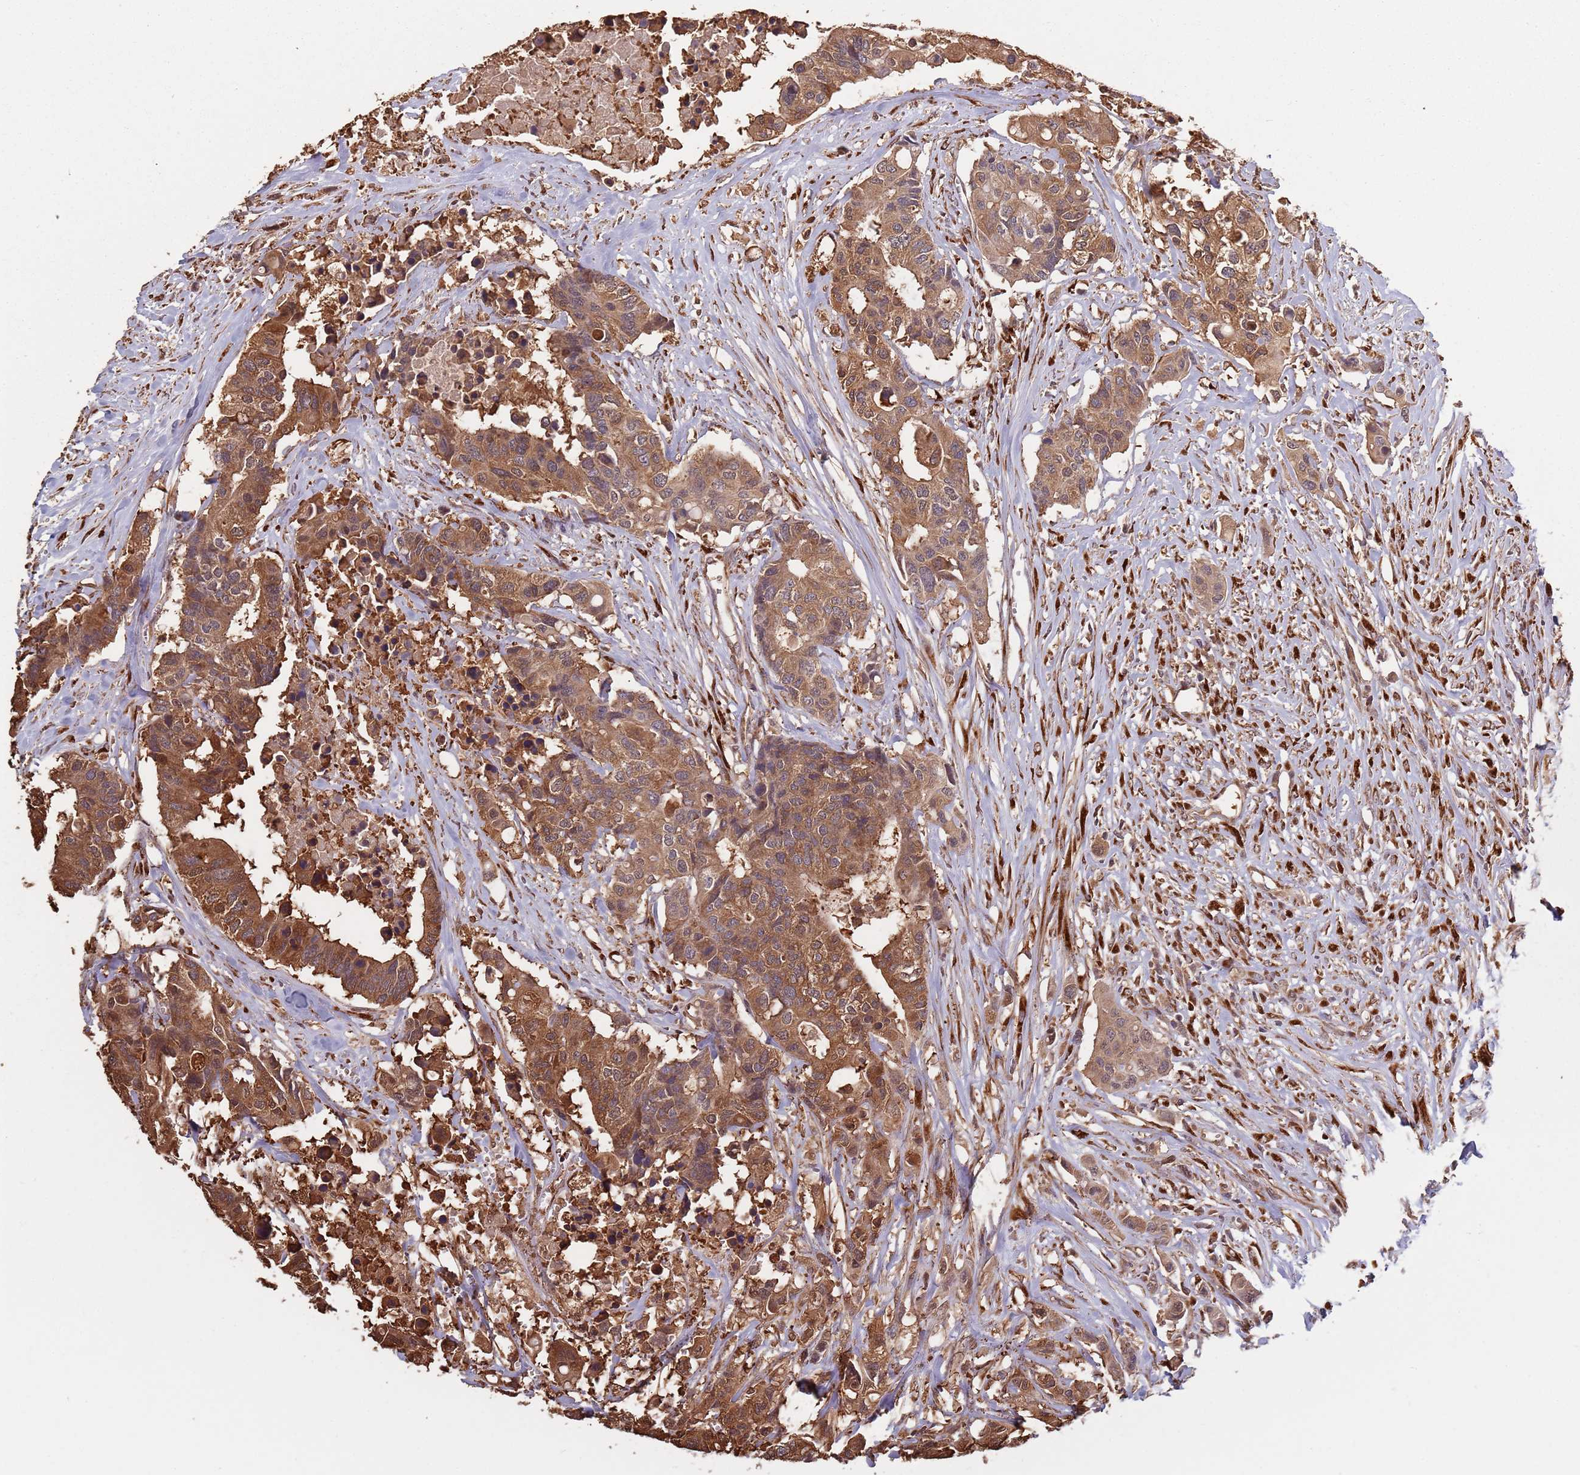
{"staining": {"intensity": "moderate", "quantity": ">75%", "location": "cytoplasmic/membranous,nuclear"}, "tissue": "colorectal cancer", "cell_type": "Tumor cells", "image_type": "cancer", "snomed": [{"axis": "morphology", "description": "Adenocarcinoma, NOS"}, {"axis": "topography", "description": "Colon"}], "caption": "Colorectal adenocarcinoma was stained to show a protein in brown. There is medium levels of moderate cytoplasmic/membranous and nuclear positivity in about >75% of tumor cells.", "gene": "COG4", "patient": {"sex": "male", "age": 77}}